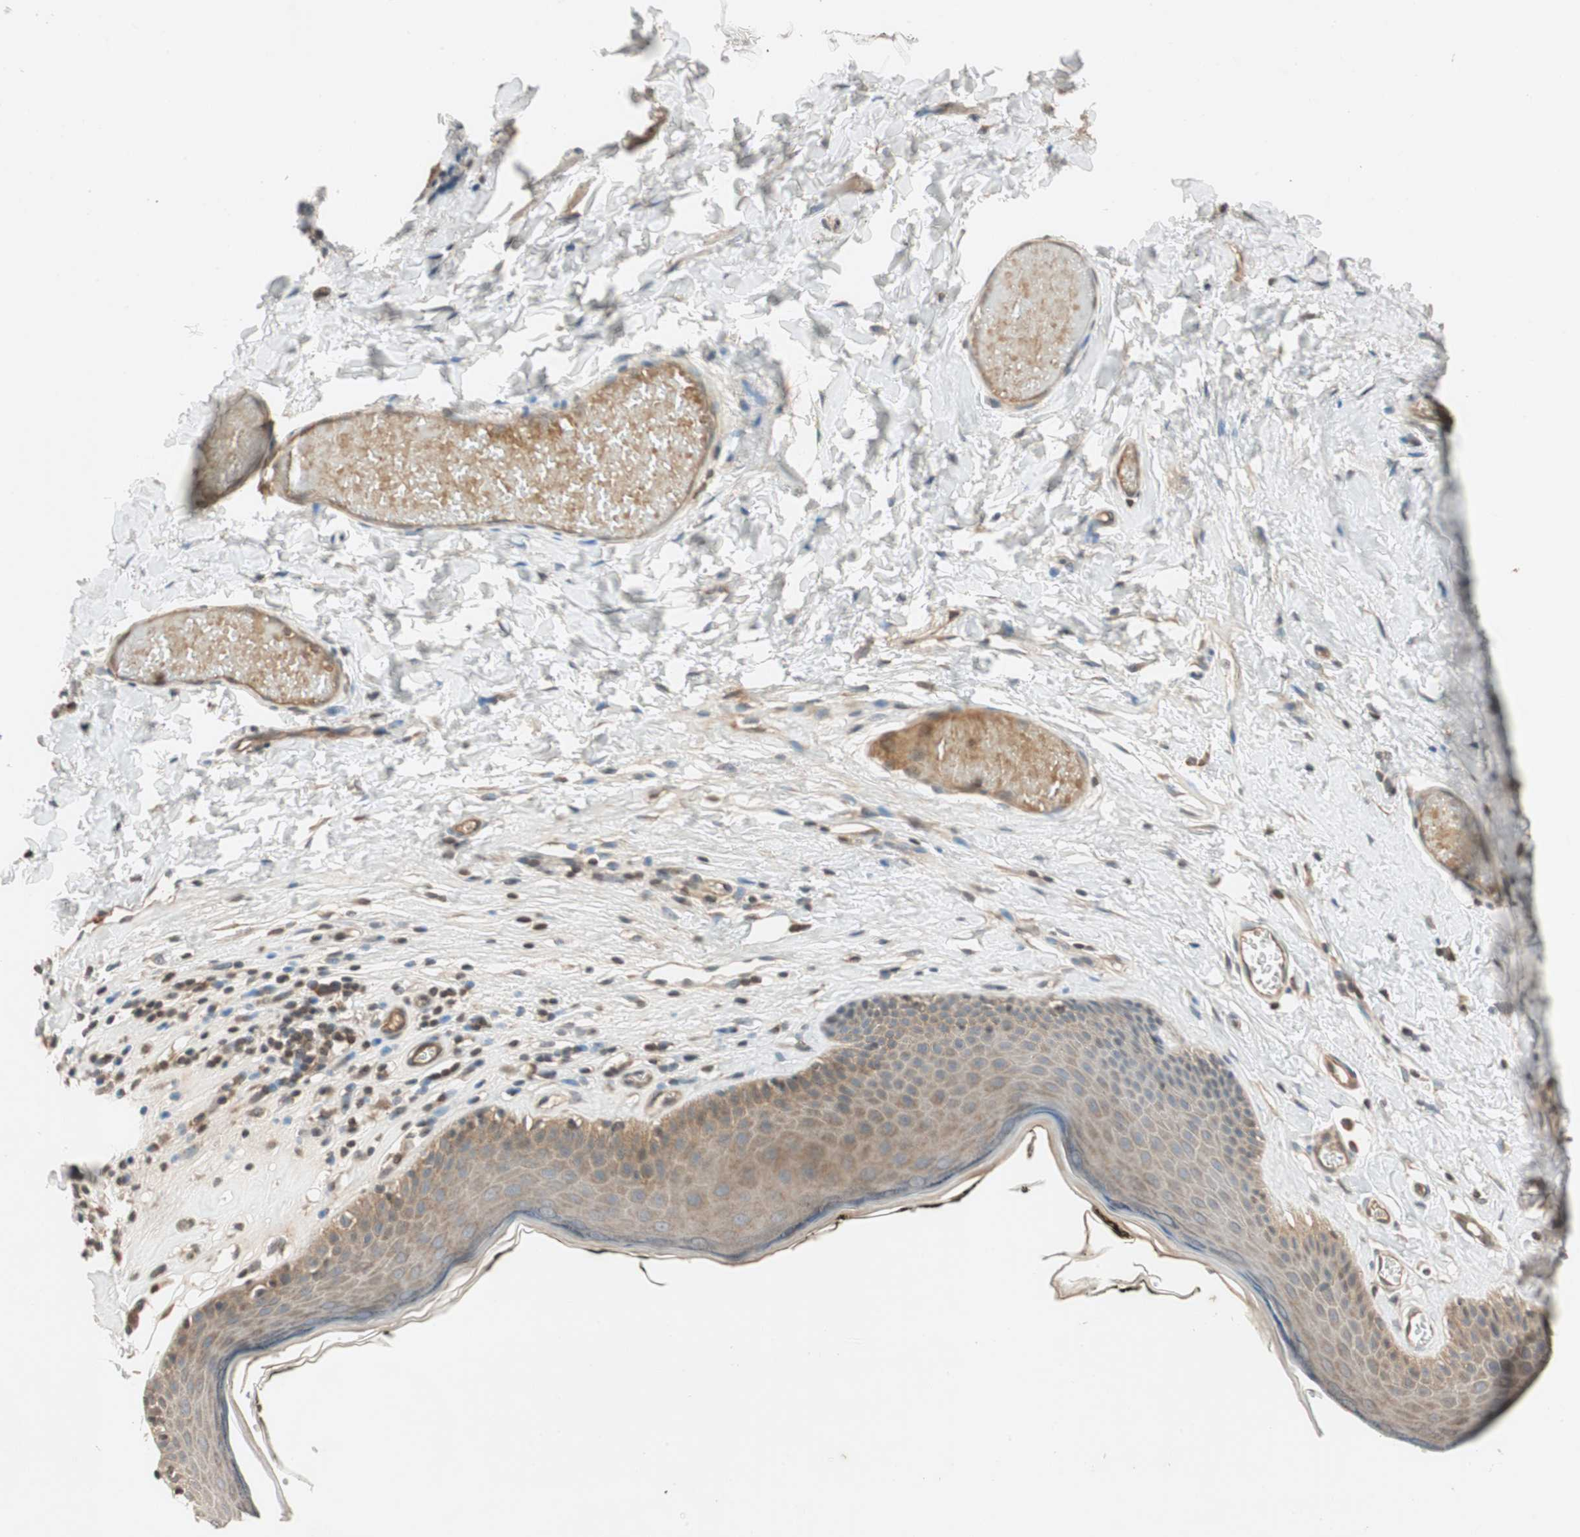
{"staining": {"intensity": "weak", "quantity": ">75%", "location": "cytoplasmic/membranous"}, "tissue": "skin", "cell_type": "Epidermal cells", "image_type": "normal", "snomed": [{"axis": "morphology", "description": "Normal tissue, NOS"}, {"axis": "morphology", "description": "Inflammation, NOS"}, {"axis": "topography", "description": "Vulva"}], "caption": "Epidermal cells show weak cytoplasmic/membranous positivity in about >75% of cells in normal skin. (DAB (3,3'-diaminobenzidine) IHC, brown staining for protein, blue staining for nuclei).", "gene": "GCLM", "patient": {"sex": "female", "age": 84}}